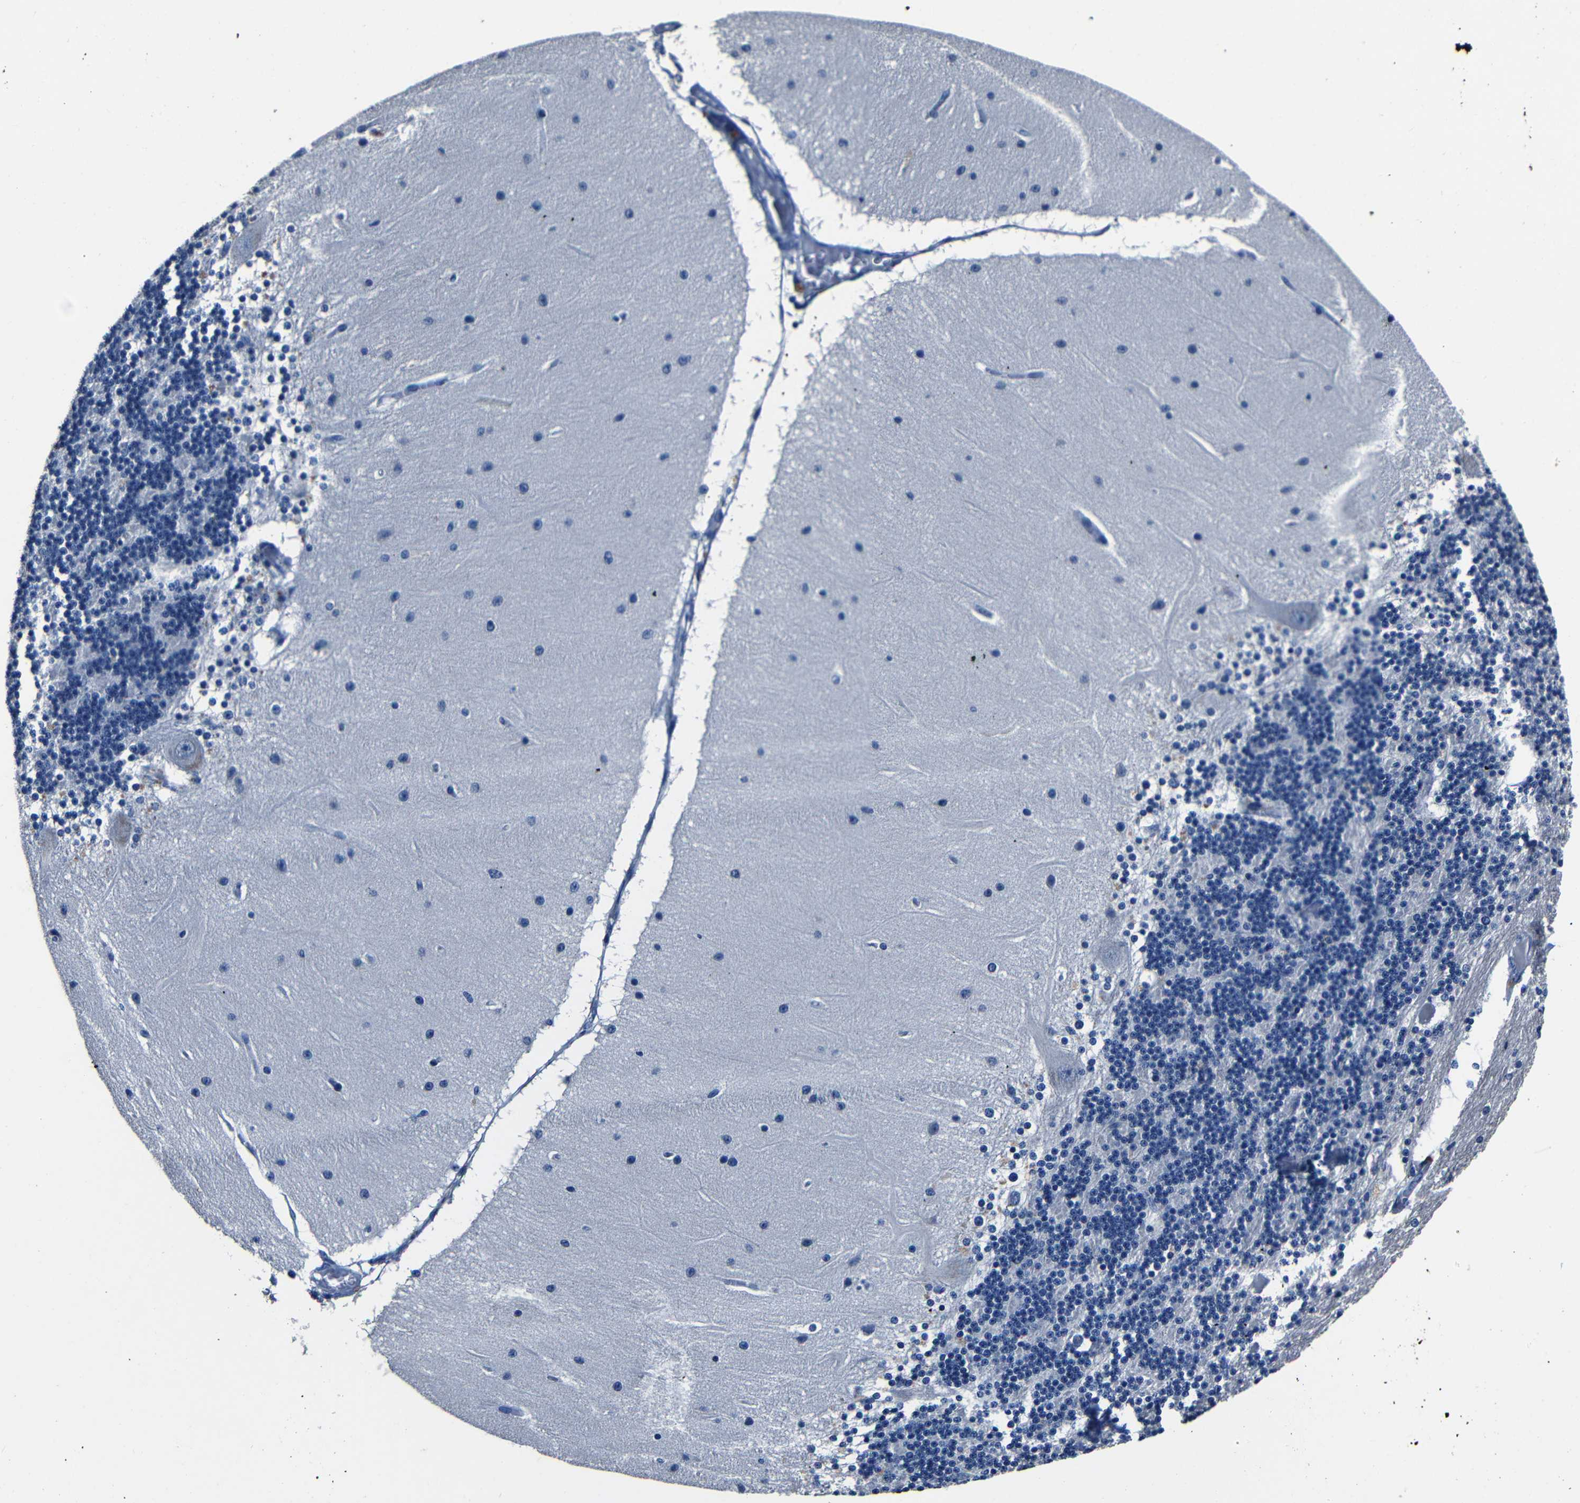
{"staining": {"intensity": "negative", "quantity": "none", "location": "none"}, "tissue": "cerebellum", "cell_type": "Cells in granular layer", "image_type": "normal", "snomed": [{"axis": "morphology", "description": "Normal tissue, NOS"}, {"axis": "topography", "description": "Cerebellum"}], "caption": "Immunohistochemistry (IHC) photomicrograph of unremarkable human cerebellum stained for a protein (brown), which exhibits no staining in cells in granular layer.", "gene": "NCMAP", "patient": {"sex": "female", "age": 54}}